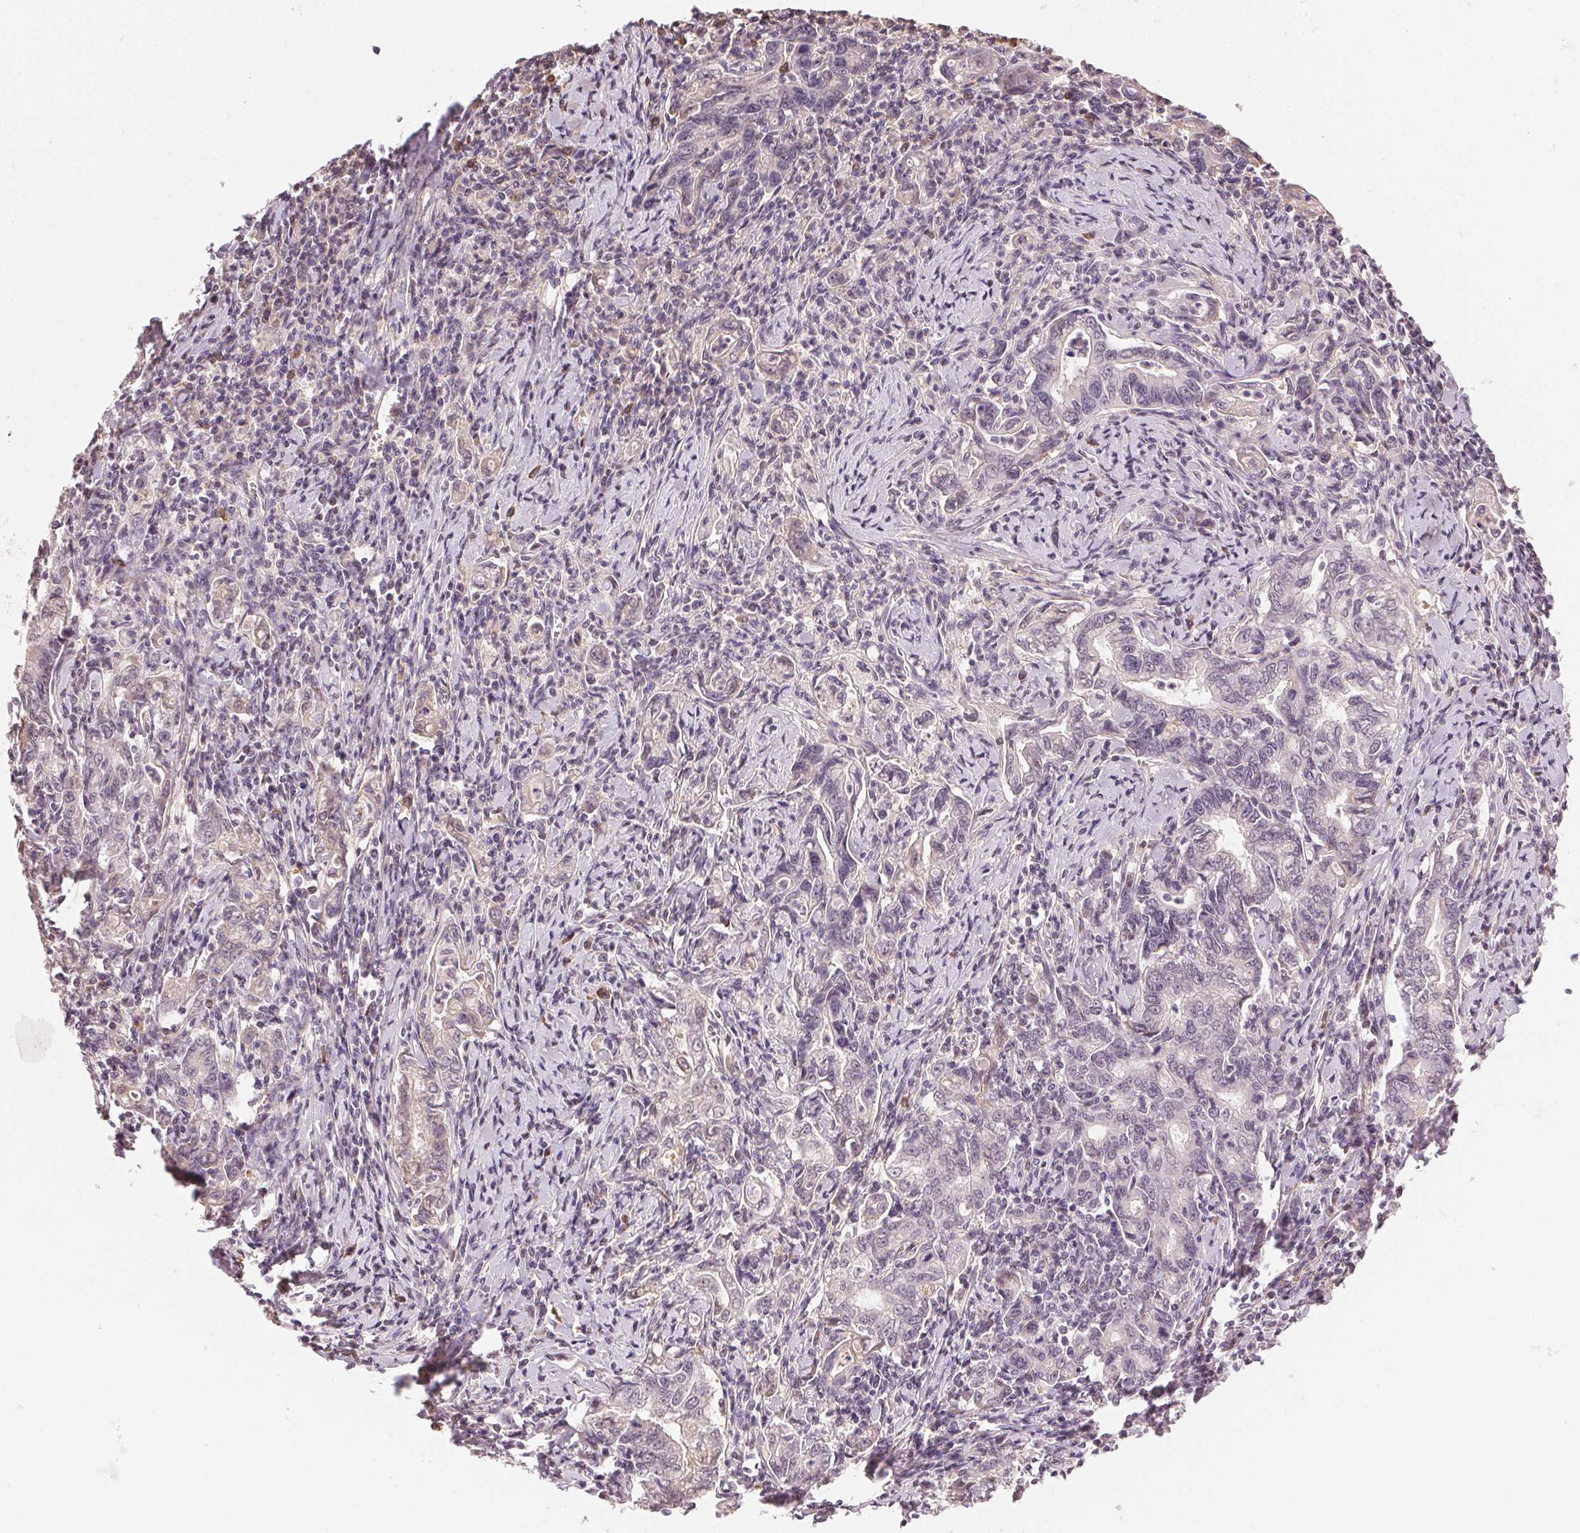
{"staining": {"intensity": "negative", "quantity": "none", "location": "none"}, "tissue": "stomach cancer", "cell_type": "Tumor cells", "image_type": "cancer", "snomed": [{"axis": "morphology", "description": "Adenocarcinoma, NOS"}, {"axis": "topography", "description": "Stomach, upper"}], "caption": "This is a histopathology image of IHC staining of stomach adenocarcinoma, which shows no expression in tumor cells.", "gene": "FNDC4", "patient": {"sex": "female", "age": 79}}